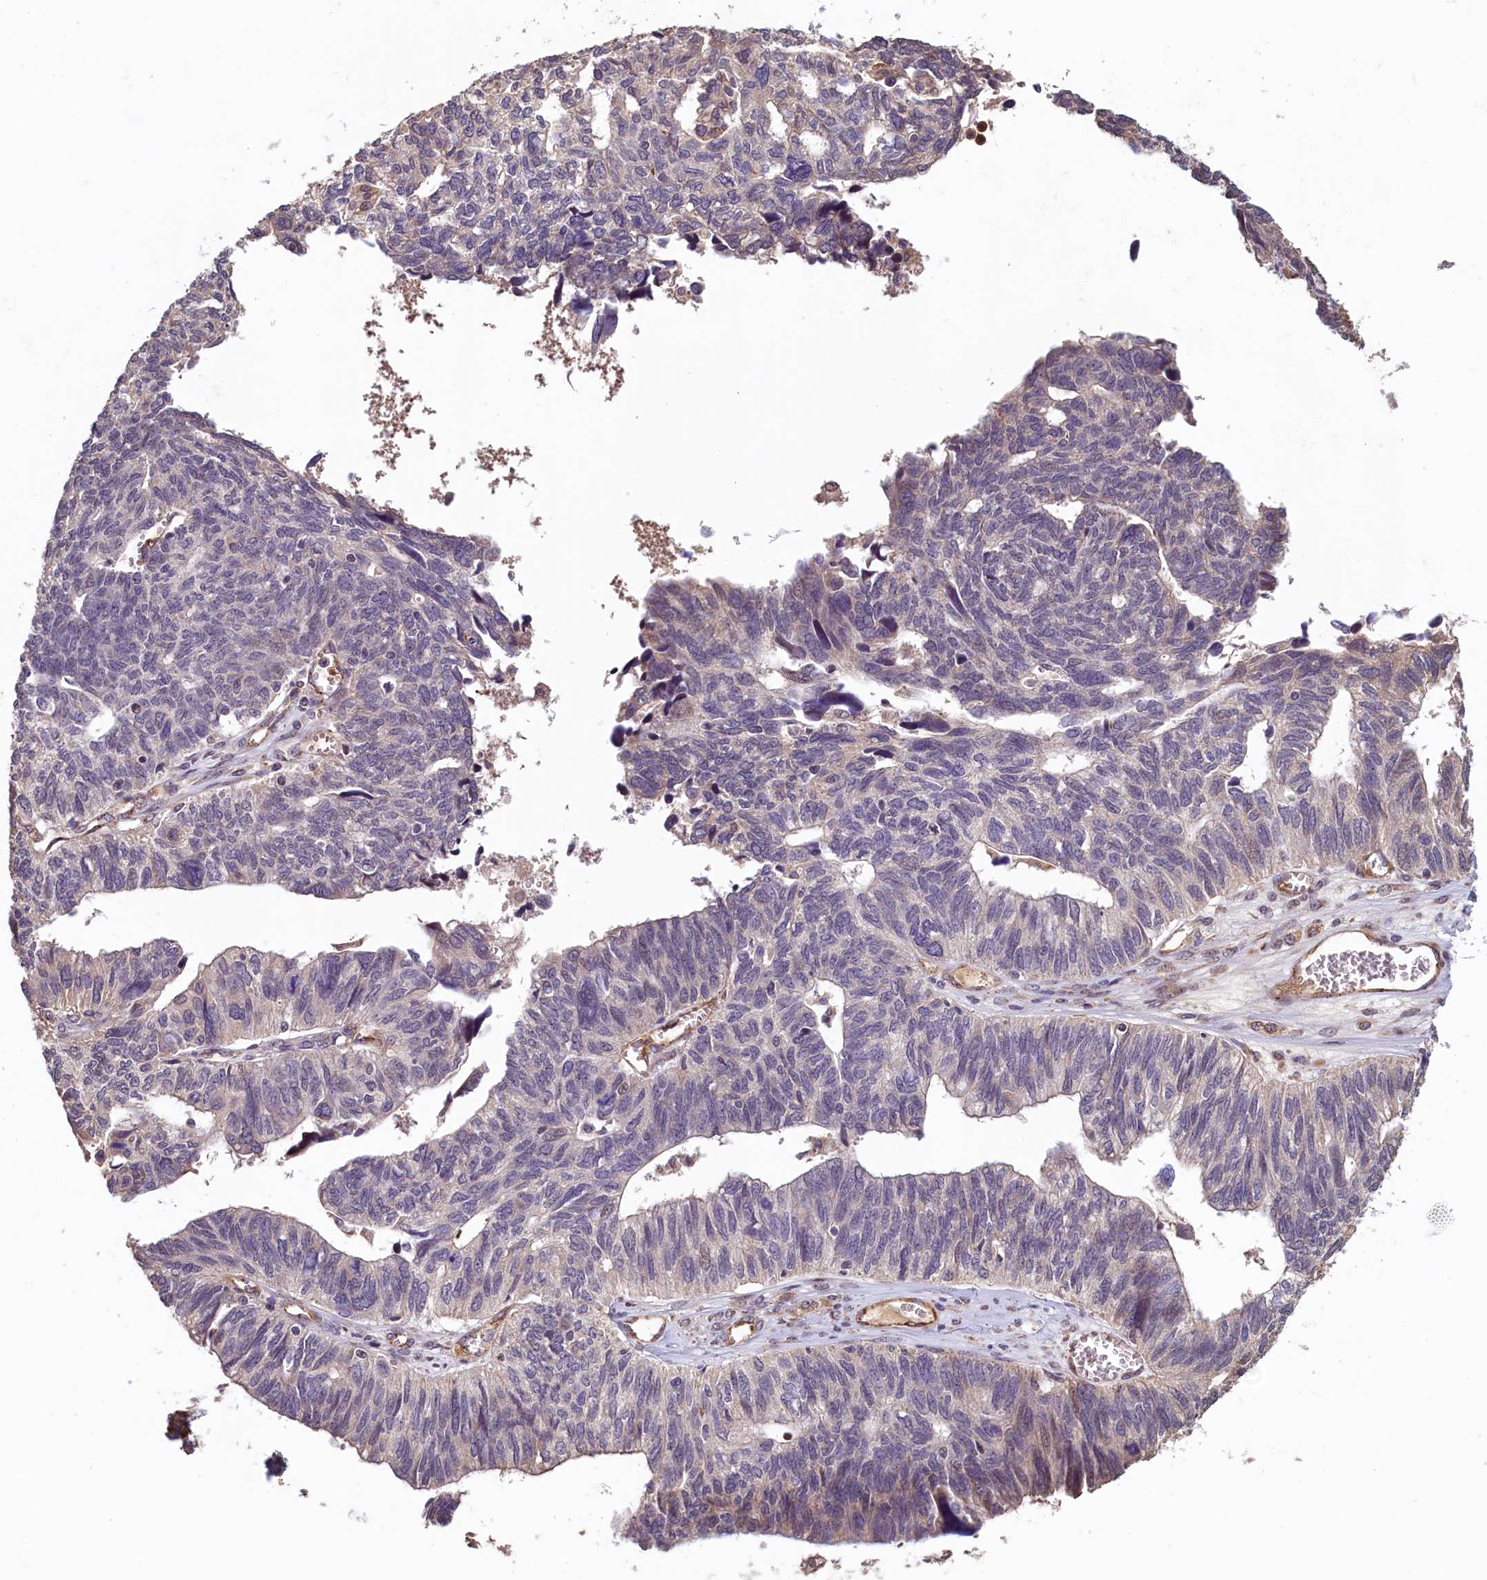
{"staining": {"intensity": "weak", "quantity": "<25%", "location": "nuclear"}, "tissue": "ovarian cancer", "cell_type": "Tumor cells", "image_type": "cancer", "snomed": [{"axis": "morphology", "description": "Cystadenocarcinoma, serous, NOS"}, {"axis": "topography", "description": "Ovary"}], "caption": "There is no significant positivity in tumor cells of serous cystadenocarcinoma (ovarian).", "gene": "ACSBG1", "patient": {"sex": "female", "age": 79}}